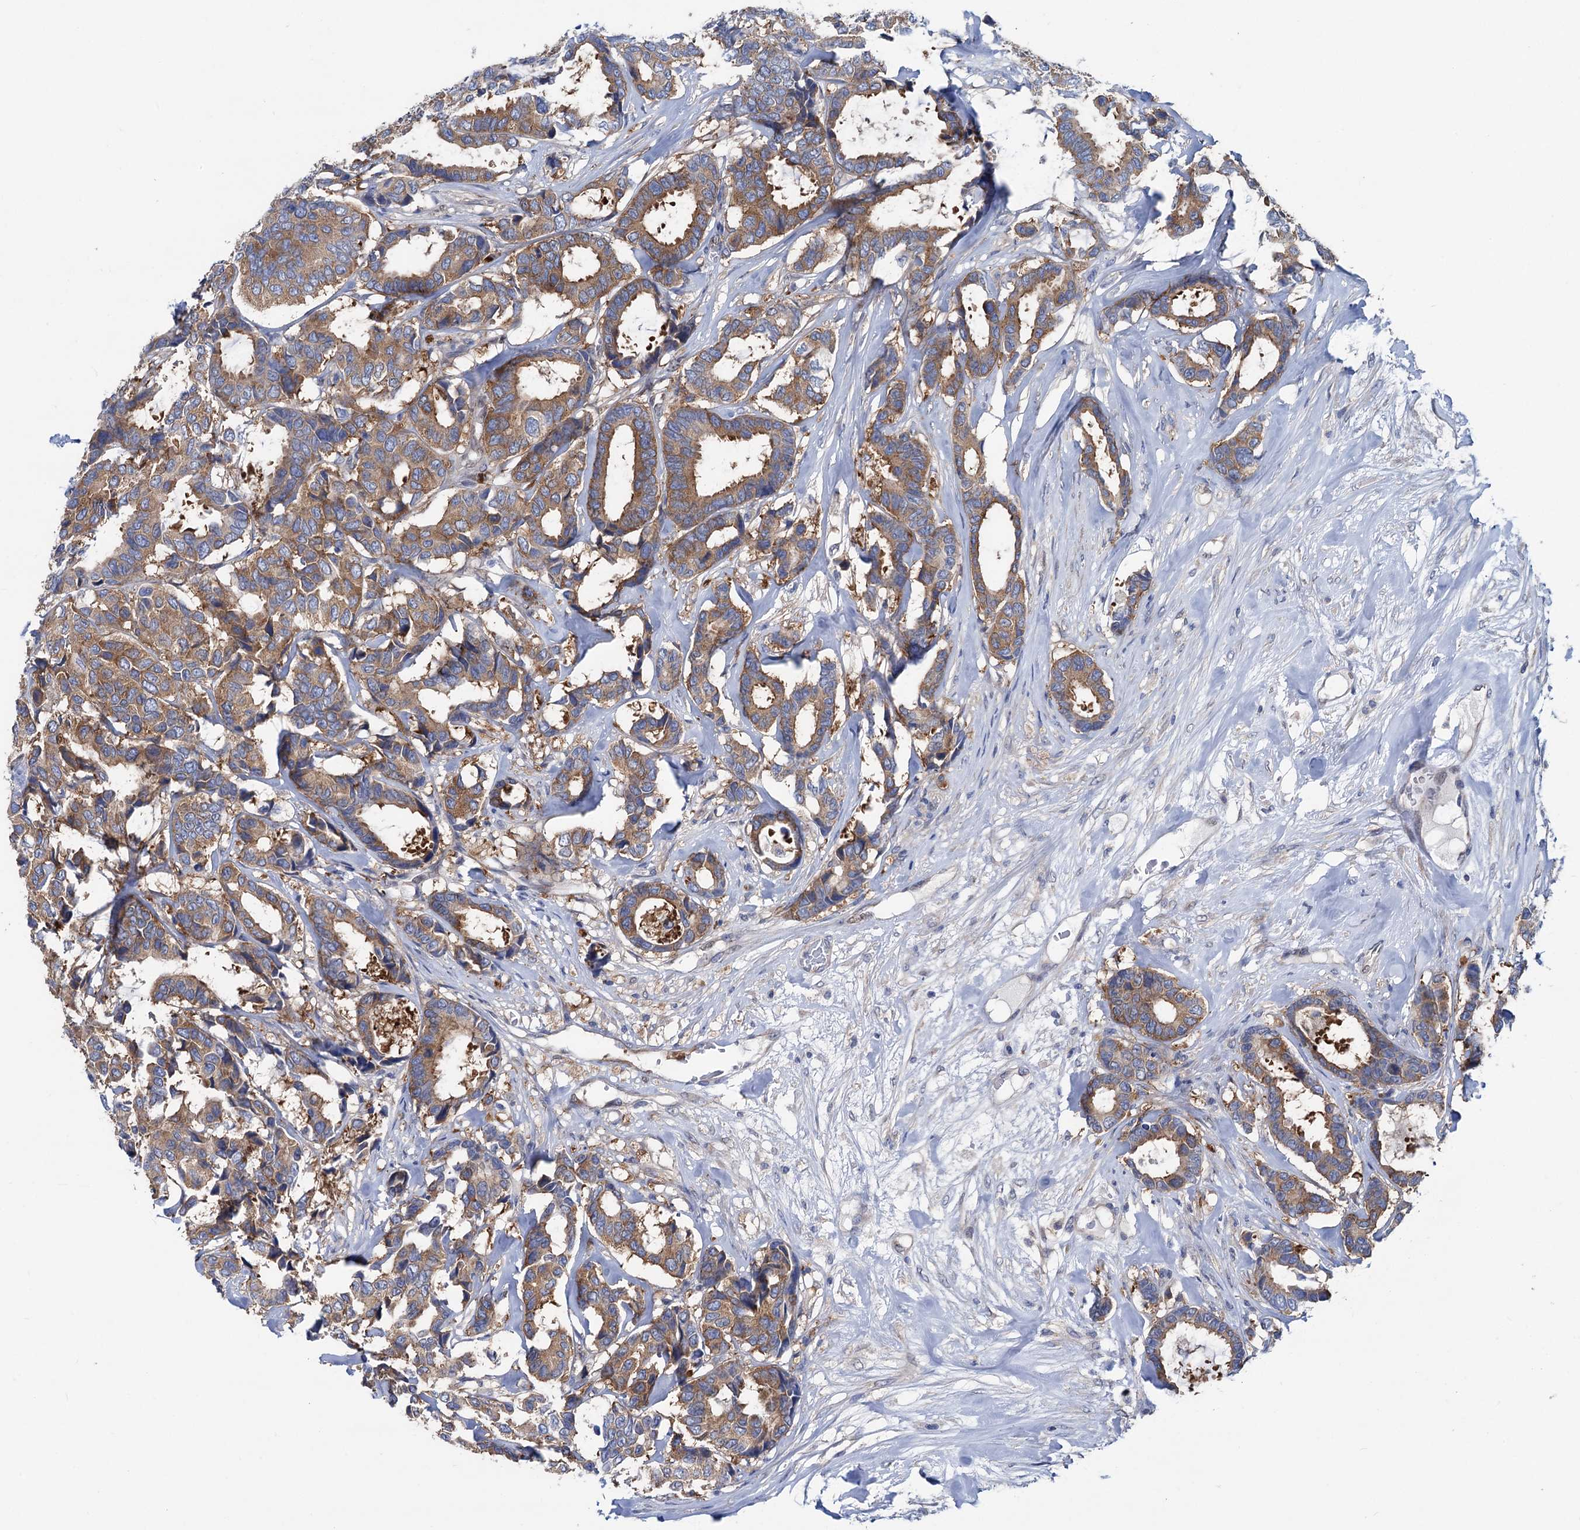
{"staining": {"intensity": "moderate", "quantity": ">75%", "location": "cytoplasmic/membranous"}, "tissue": "breast cancer", "cell_type": "Tumor cells", "image_type": "cancer", "snomed": [{"axis": "morphology", "description": "Duct carcinoma"}, {"axis": "topography", "description": "Breast"}], "caption": "Immunohistochemistry (IHC) micrograph of neoplastic tissue: human breast cancer (infiltrating ductal carcinoma) stained using immunohistochemistry (IHC) reveals medium levels of moderate protein expression localized specifically in the cytoplasmic/membranous of tumor cells, appearing as a cytoplasmic/membranous brown color.", "gene": "ZNRD2", "patient": {"sex": "female", "age": 87}}